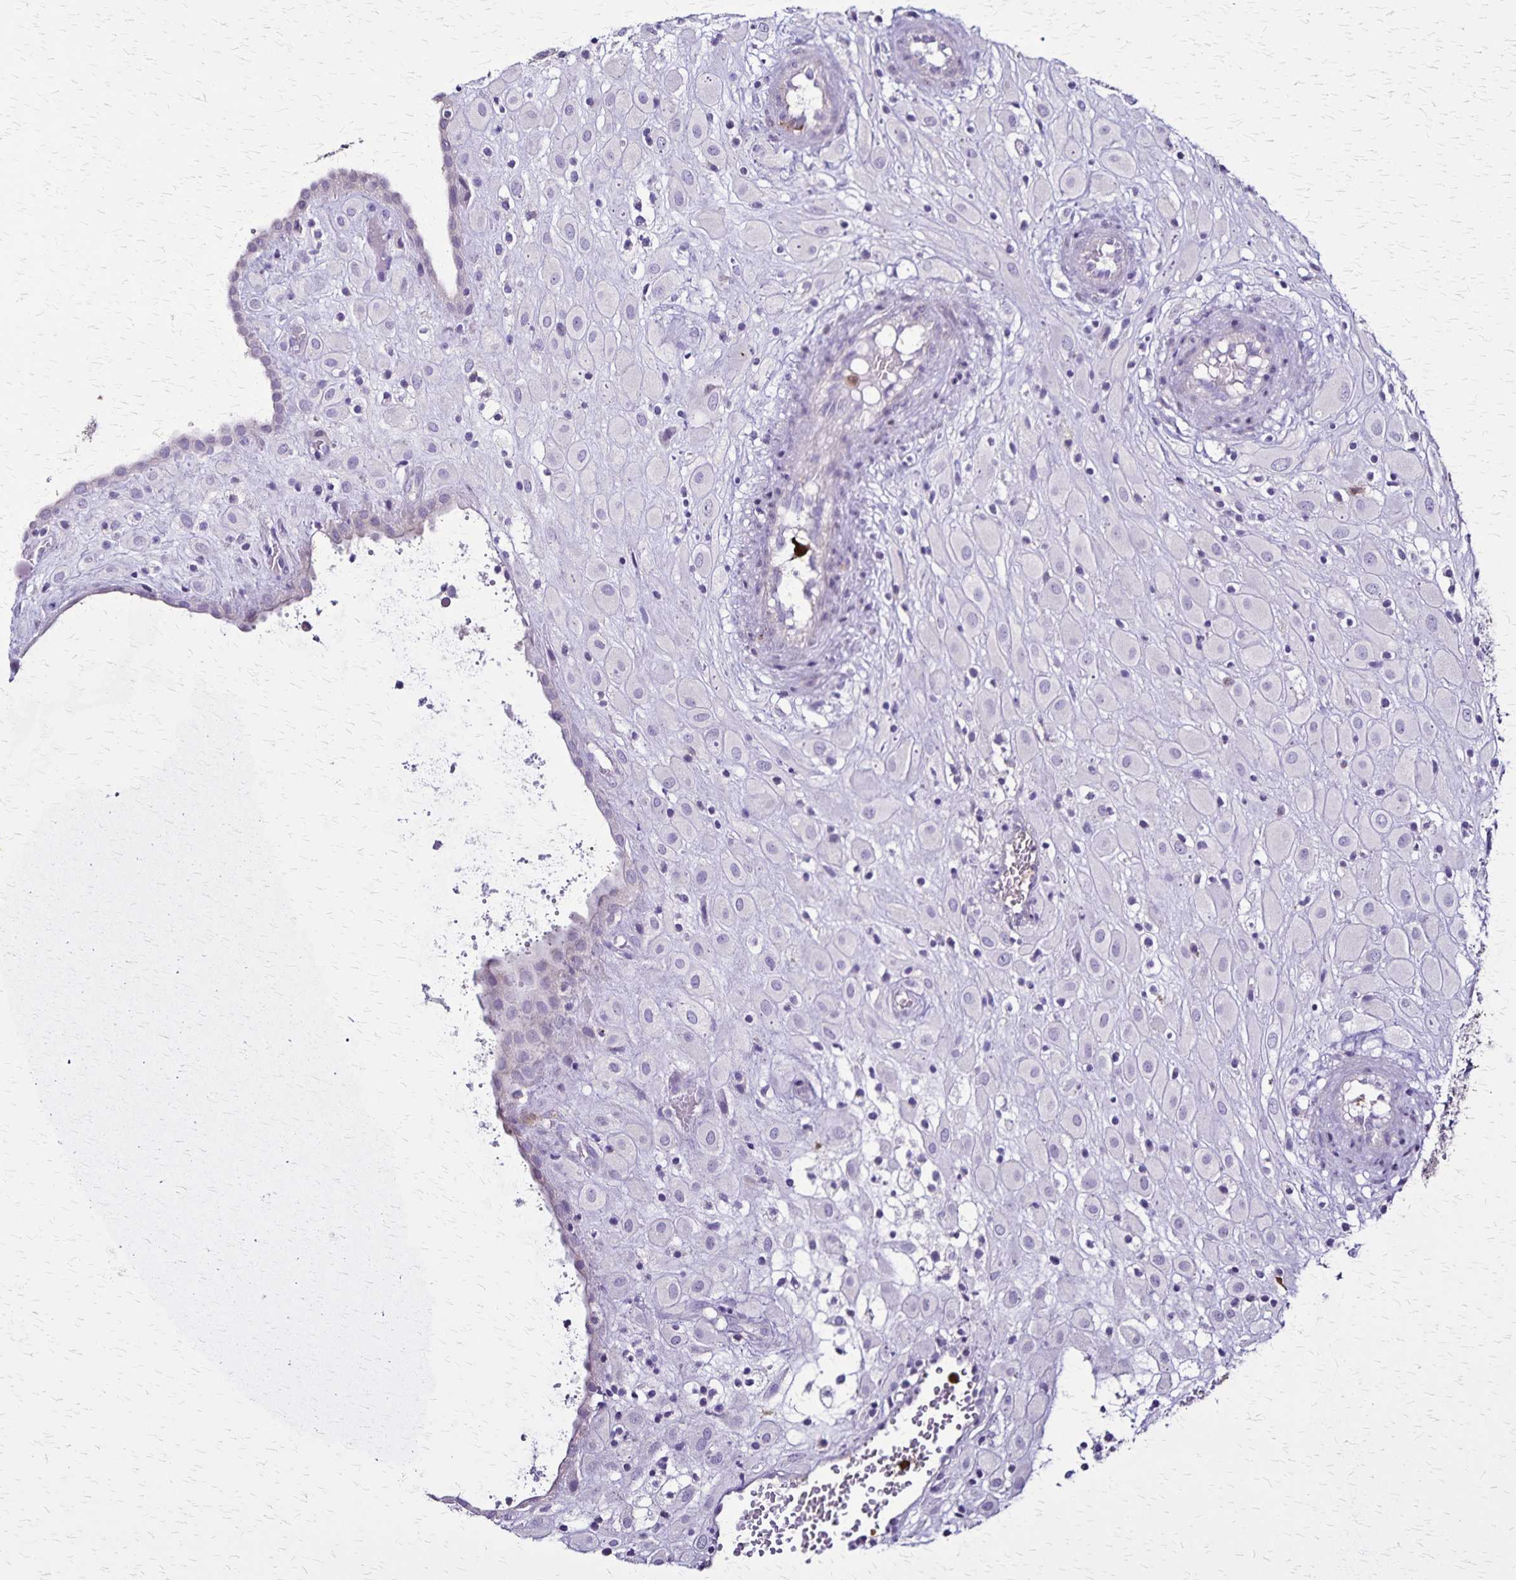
{"staining": {"intensity": "negative", "quantity": "none", "location": "none"}, "tissue": "placenta", "cell_type": "Decidual cells", "image_type": "normal", "snomed": [{"axis": "morphology", "description": "Normal tissue, NOS"}, {"axis": "topography", "description": "Placenta"}], "caption": "DAB immunohistochemical staining of benign human placenta displays no significant staining in decidual cells. The staining was performed using DAB (3,3'-diaminobenzidine) to visualize the protein expression in brown, while the nuclei were stained in blue with hematoxylin (Magnification: 20x).", "gene": "ULBP3", "patient": {"sex": "female", "age": 24}}